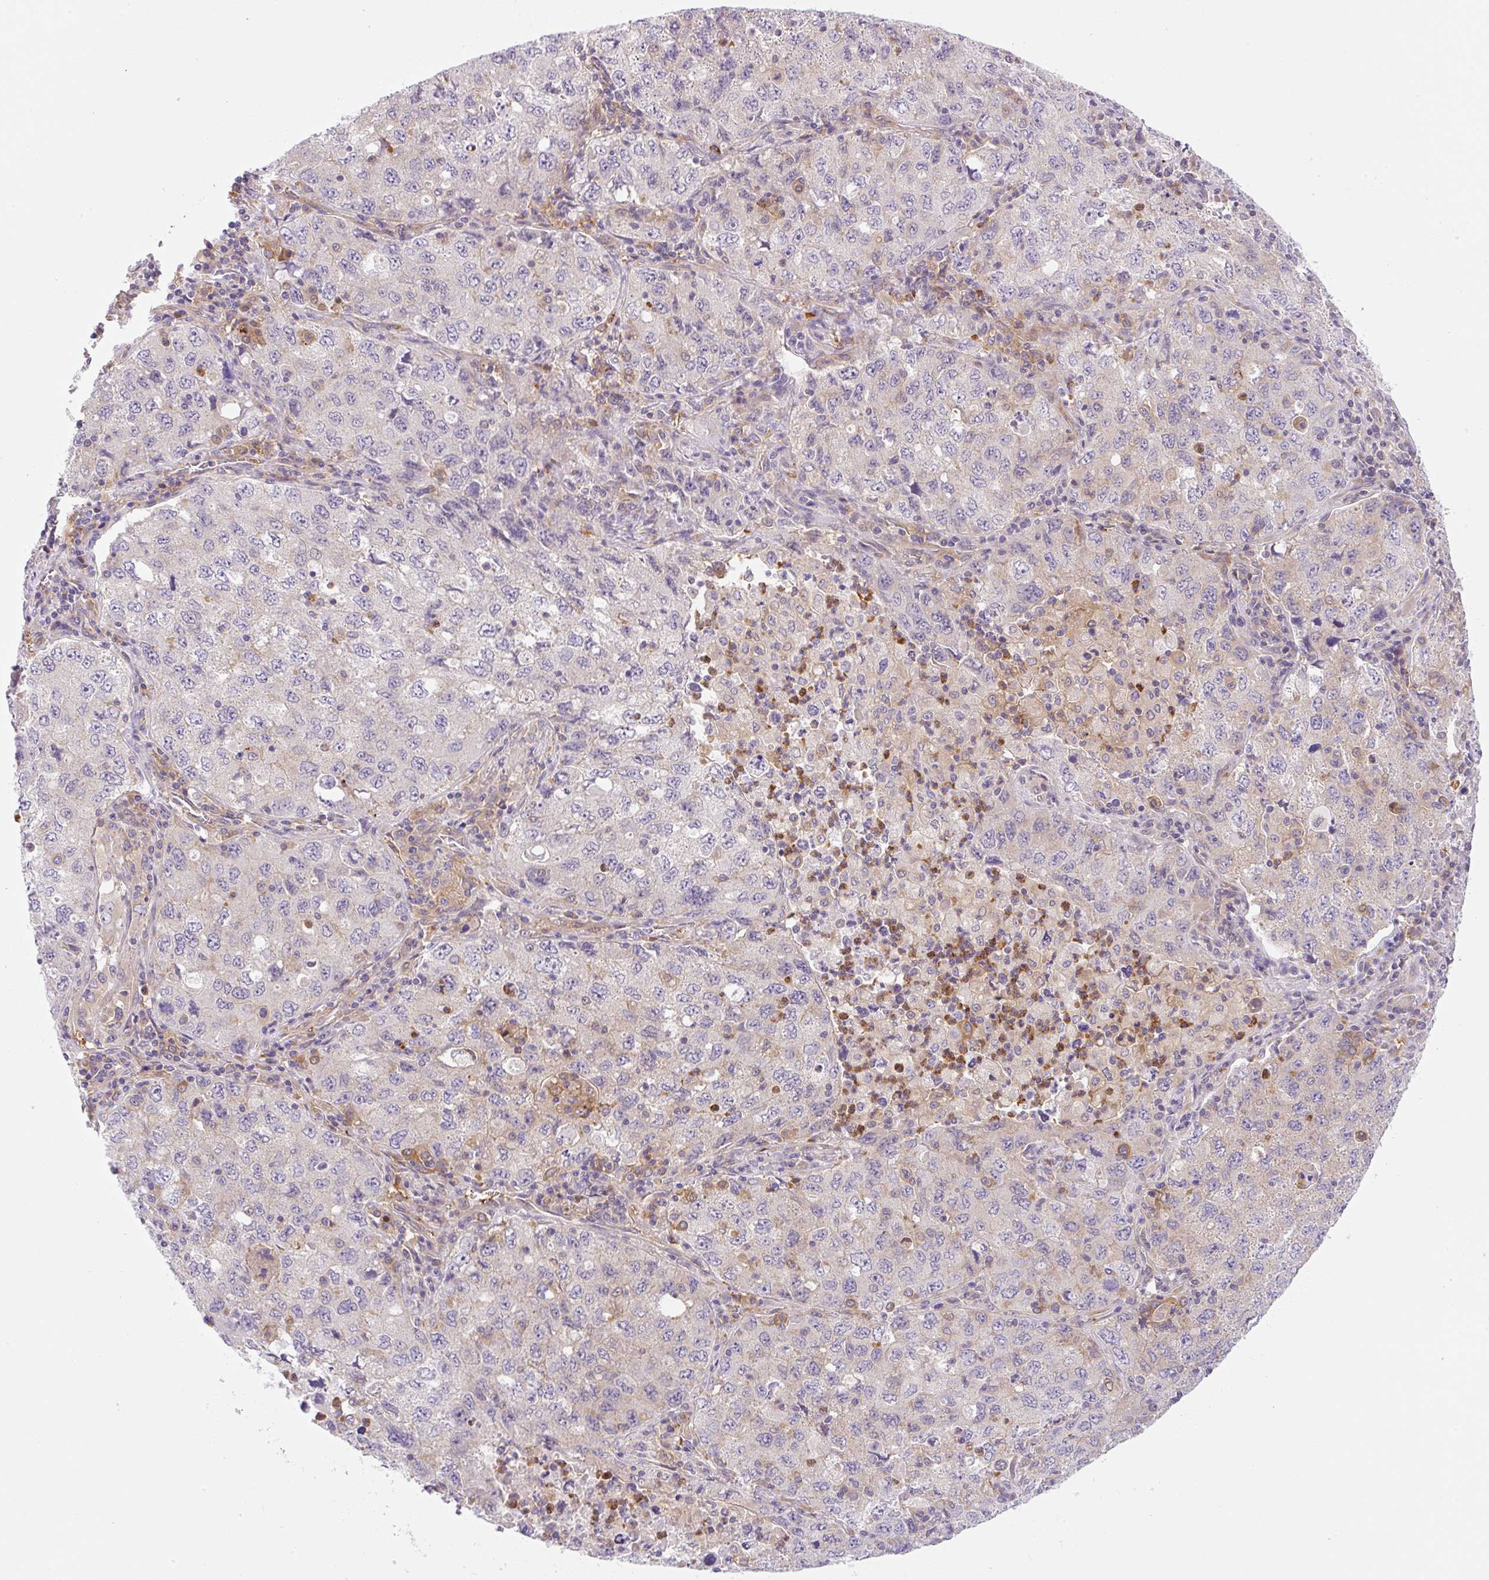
{"staining": {"intensity": "negative", "quantity": "none", "location": "none"}, "tissue": "lung cancer", "cell_type": "Tumor cells", "image_type": "cancer", "snomed": [{"axis": "morphology", "description": "Adenocarcinoma, NOS"}, {"axis": "topography", "description": "Lung"}], "caption": "There is no significant positivity in tumor cells of adenocarcinoma (lung). (Brightfield microscopy of DAB immunohistochemistry at high magnification).", "gene": "OMA1", "patient": {"sex": "female", "age": 57}}